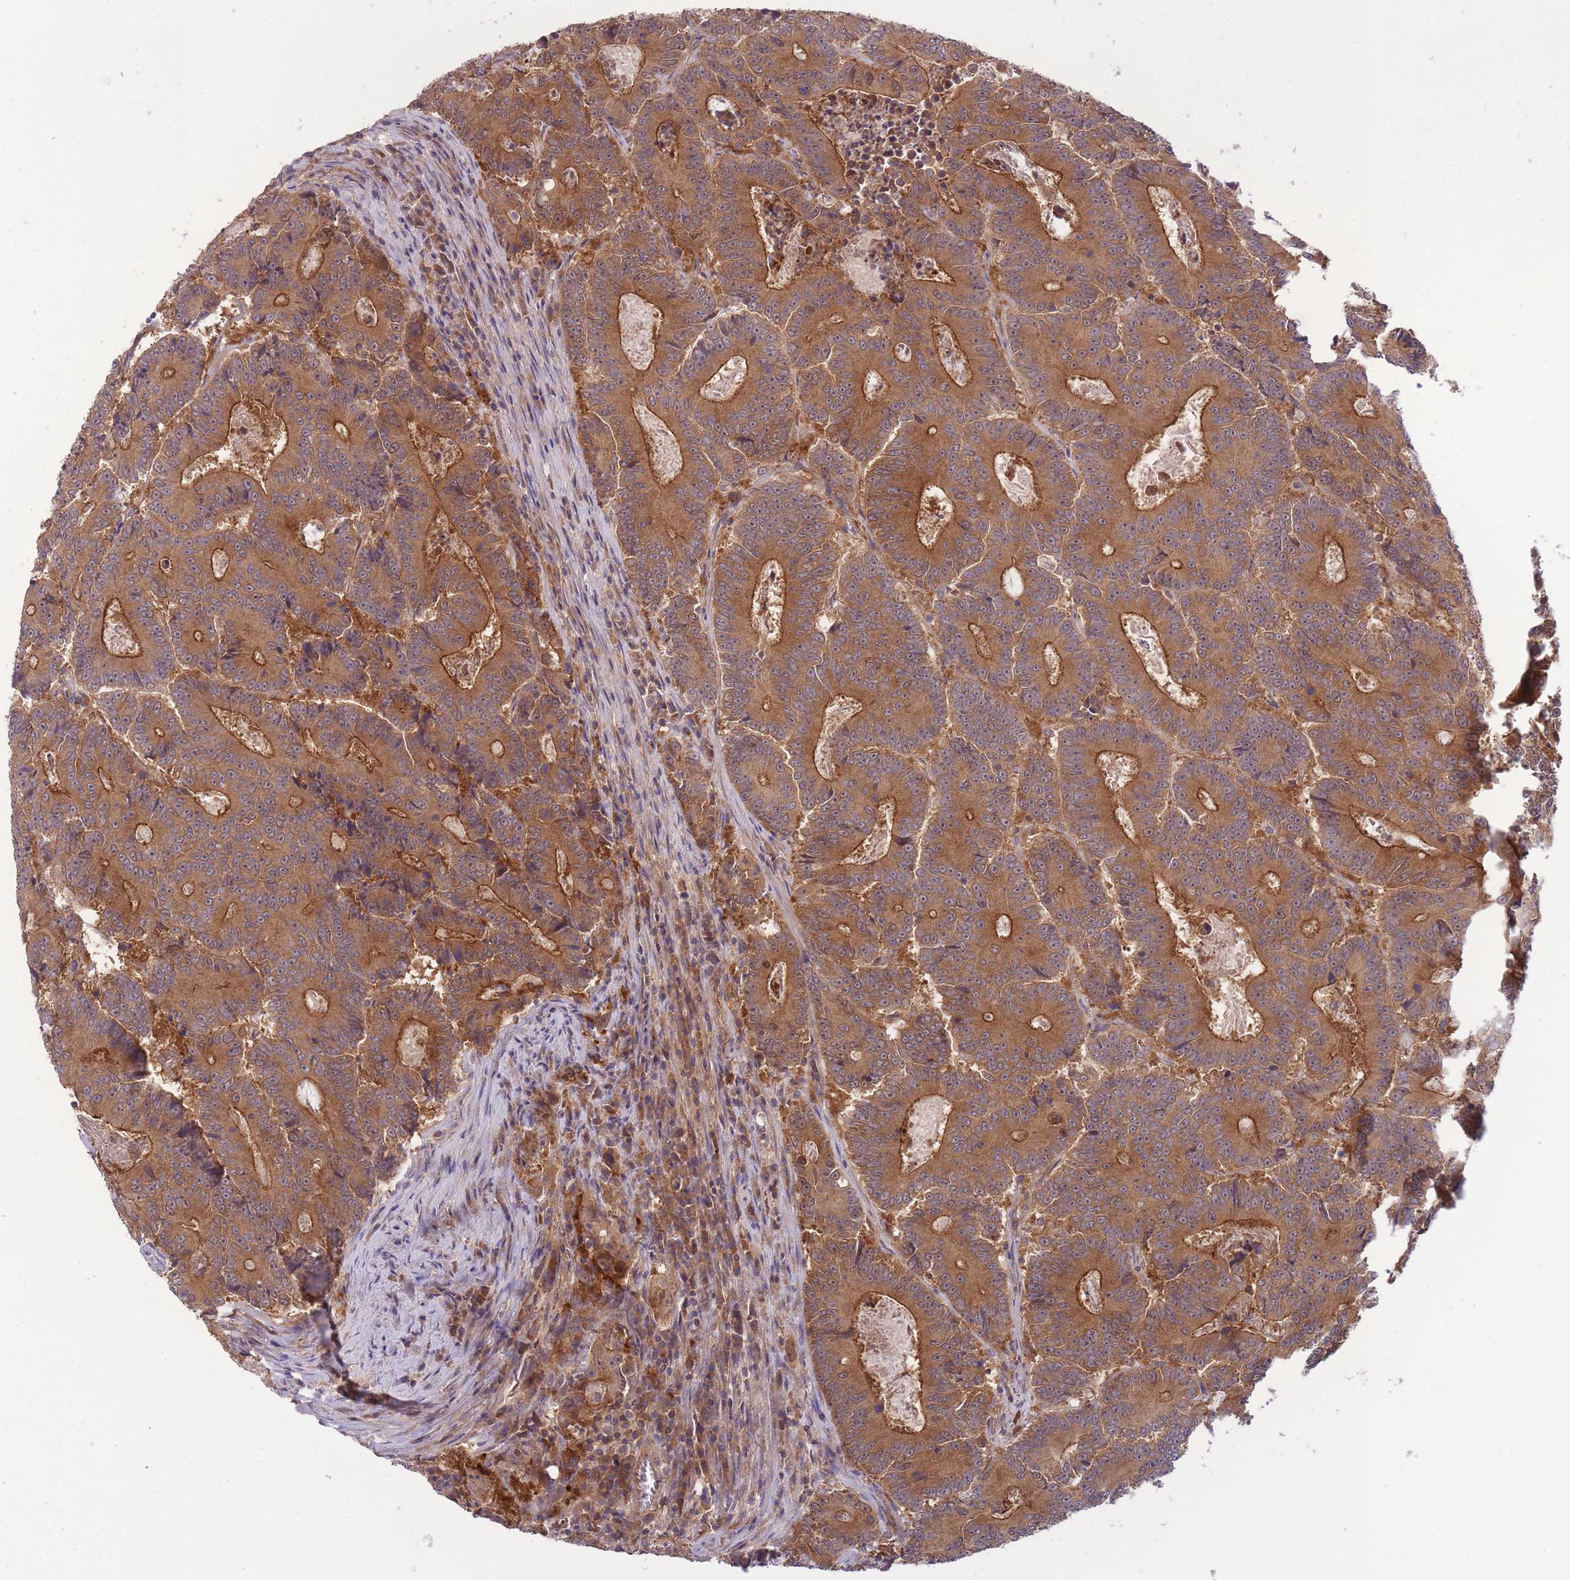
{"staining": {"intensity": "moderate", "quantity": ">75%", "location": "cytoplasmic/membranous"}, "tissue": "colorectal cancer", "cell_type": "Tumor cells", "image_type": "cancer", "snomed": [{"axis": "morphology", "description": "Adenocarcinoma, NOS"}, {"axis": "topography", "description": "Colon"}], "caption": "Immunohistochemistry (DAB (3,3'-diaminobenzidine)) staining of colorectal cancer exhibits moderate cytoplasmic/membranous protein positivity in approximately >75% of tumor cells. (brown staining indicates protein expression, while blue staining denotes nuclei).", "gene": "PFDN6", "patient": {"sex": "male", "age": 83}}